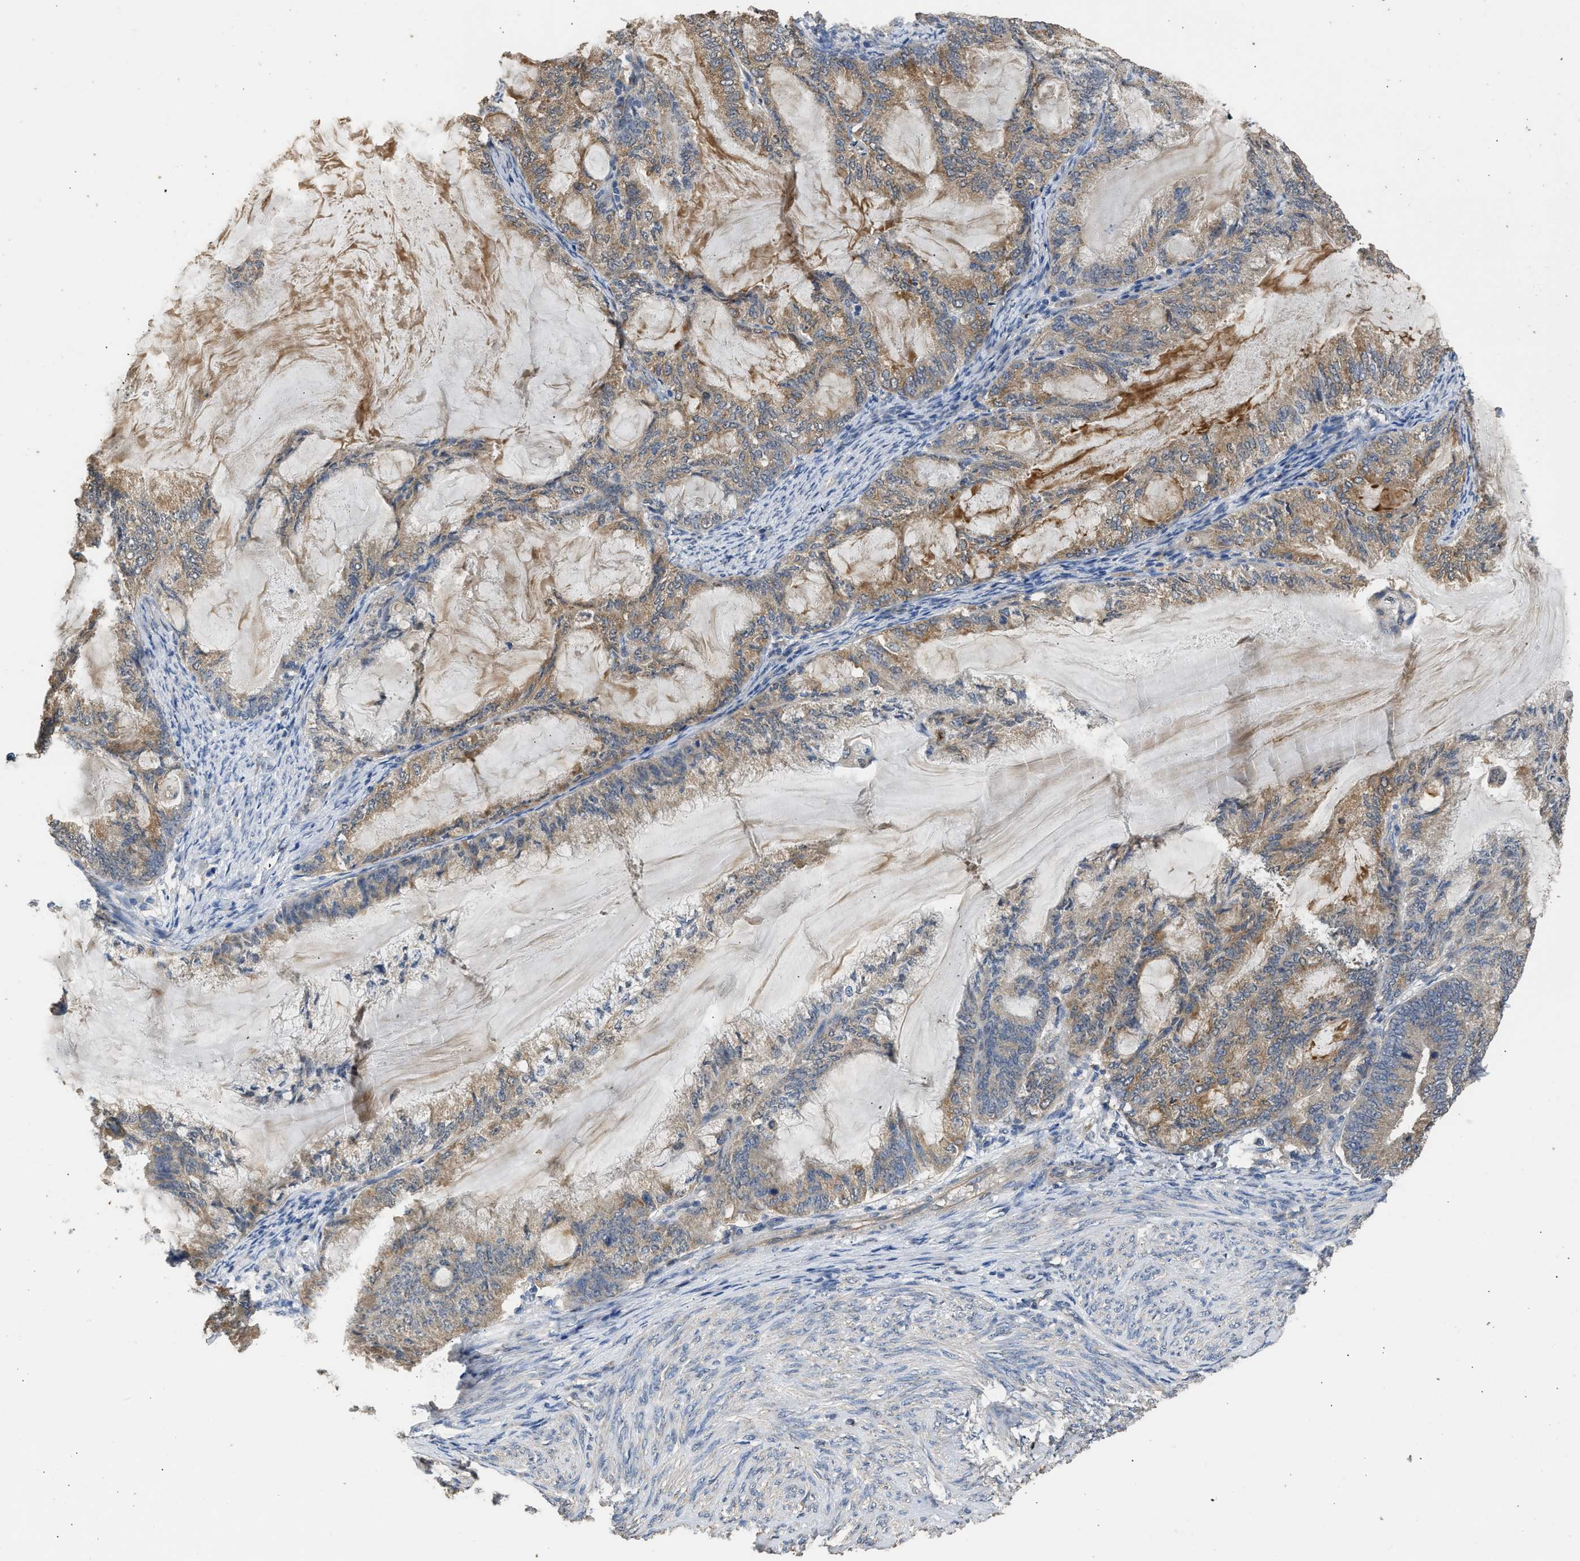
{"staining": {"intensity": "moderate", "quantity": ">75%", "location": "cytoplasmic/membranous"}, "tissue": "endometrial cancer", "cell_type": "Tumor cells", "image_type": "cancer", "snomed": [{"axis": "morphology", "description": "Adenocarcinoma, NOS"}, {"axis": "topography", "description": "Endometrium"}], "caption": "Endometrial cancer (adenocarcinoma) tissue displays moderate cytoplasmic/membranous expression in approximately >75% of tumor cells", "gene": "SPINT2", "patient": {"sex": "female", "age": 86}}